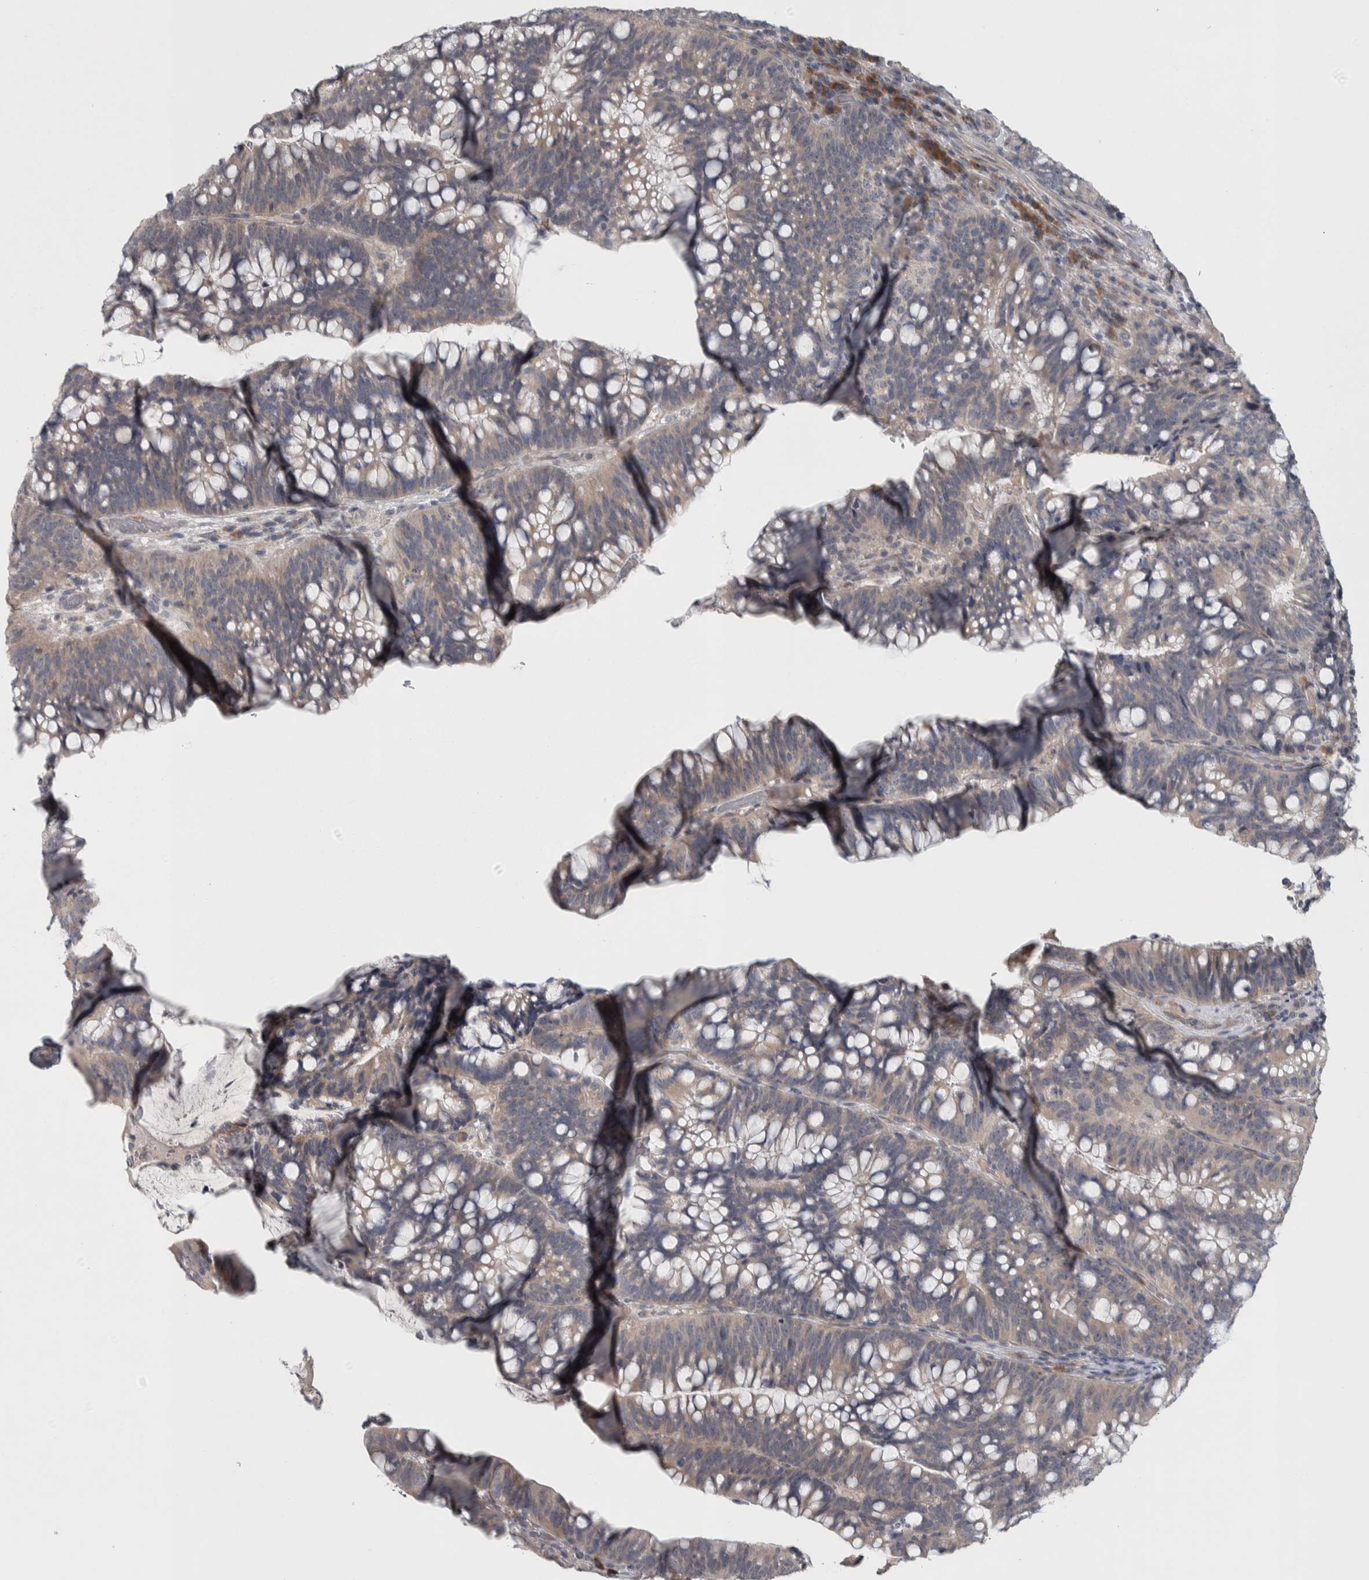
{"staining": {"intensity": "weak", "quantity": "<25%", "location": "cytoplasmic/membranous"}, "tissue": "colorectal cancer", "cell_type": "Tumor cells", "image_type": "cancer", "snomed": [{"axis": "morphology", "description": "Adenocarcinoma, NOS"}, {"axis": "topography", "description": "Colon"}], "caption": "DAB immunohistochemical staining of human colorectal cancer (adenocarcinoma) exhibits no significant positivity in tumor cells. (Immunohistochemistry, brightfield microscopy, high magnification).", "gene": "SRP68", "patient": {"sex": "female", "age": 66}}